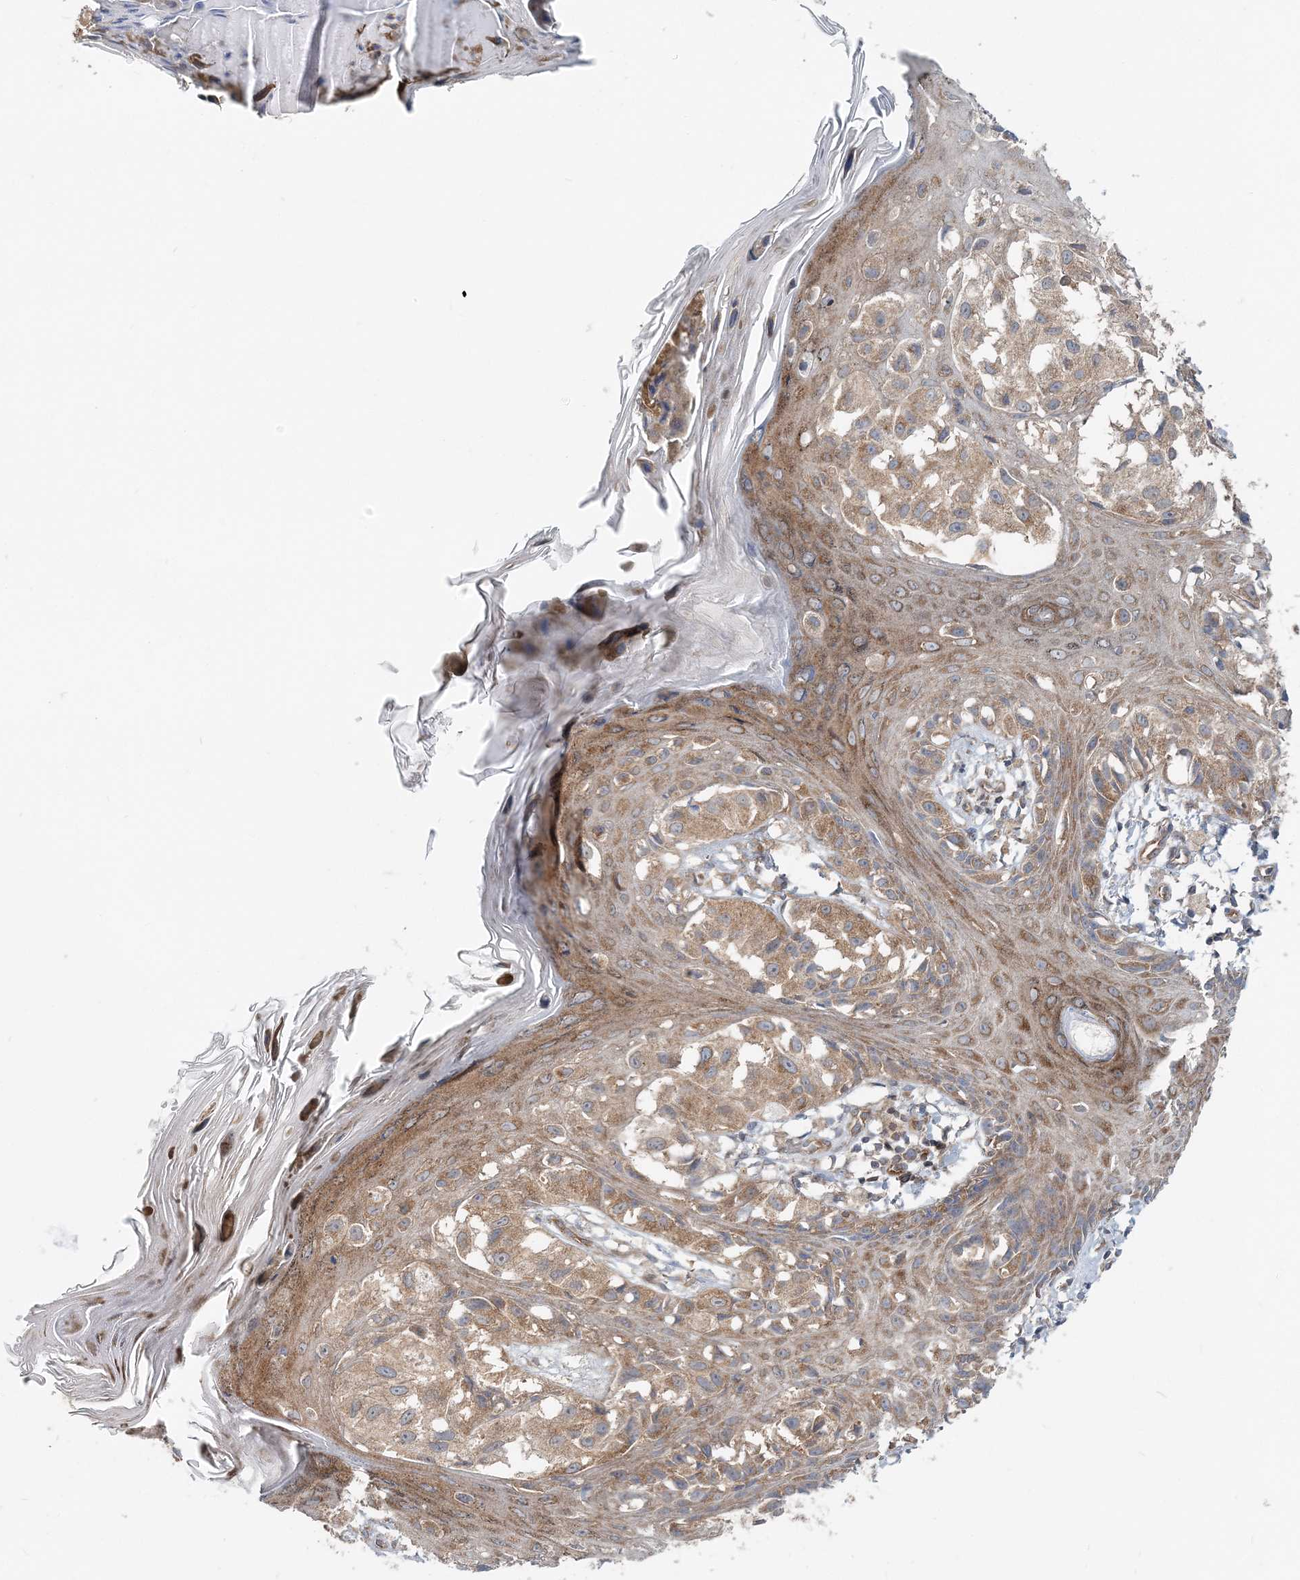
{"staining": {"intensity": "moderate", "quantity": ">75%", "location": "cytoplasmic/membranous"}, "tissue": "melanoma", "cell_type": "Tumor cells", "image_type": "cancer", "snomed": [{"axis": "morphology", "description": "Malignant melanoma, NOS"}, {"axis": "topography", "description": "Skin of leg"}], "caption": "The histopathology image reveals immunohistochemical staining of malignant melanoma. There is moderate cytoplasmic/membranous positivity is appreciated in approximately >75% of tumor cells.", "gene": "MOB4", "patient": {"sex": "female", "age": 72}}